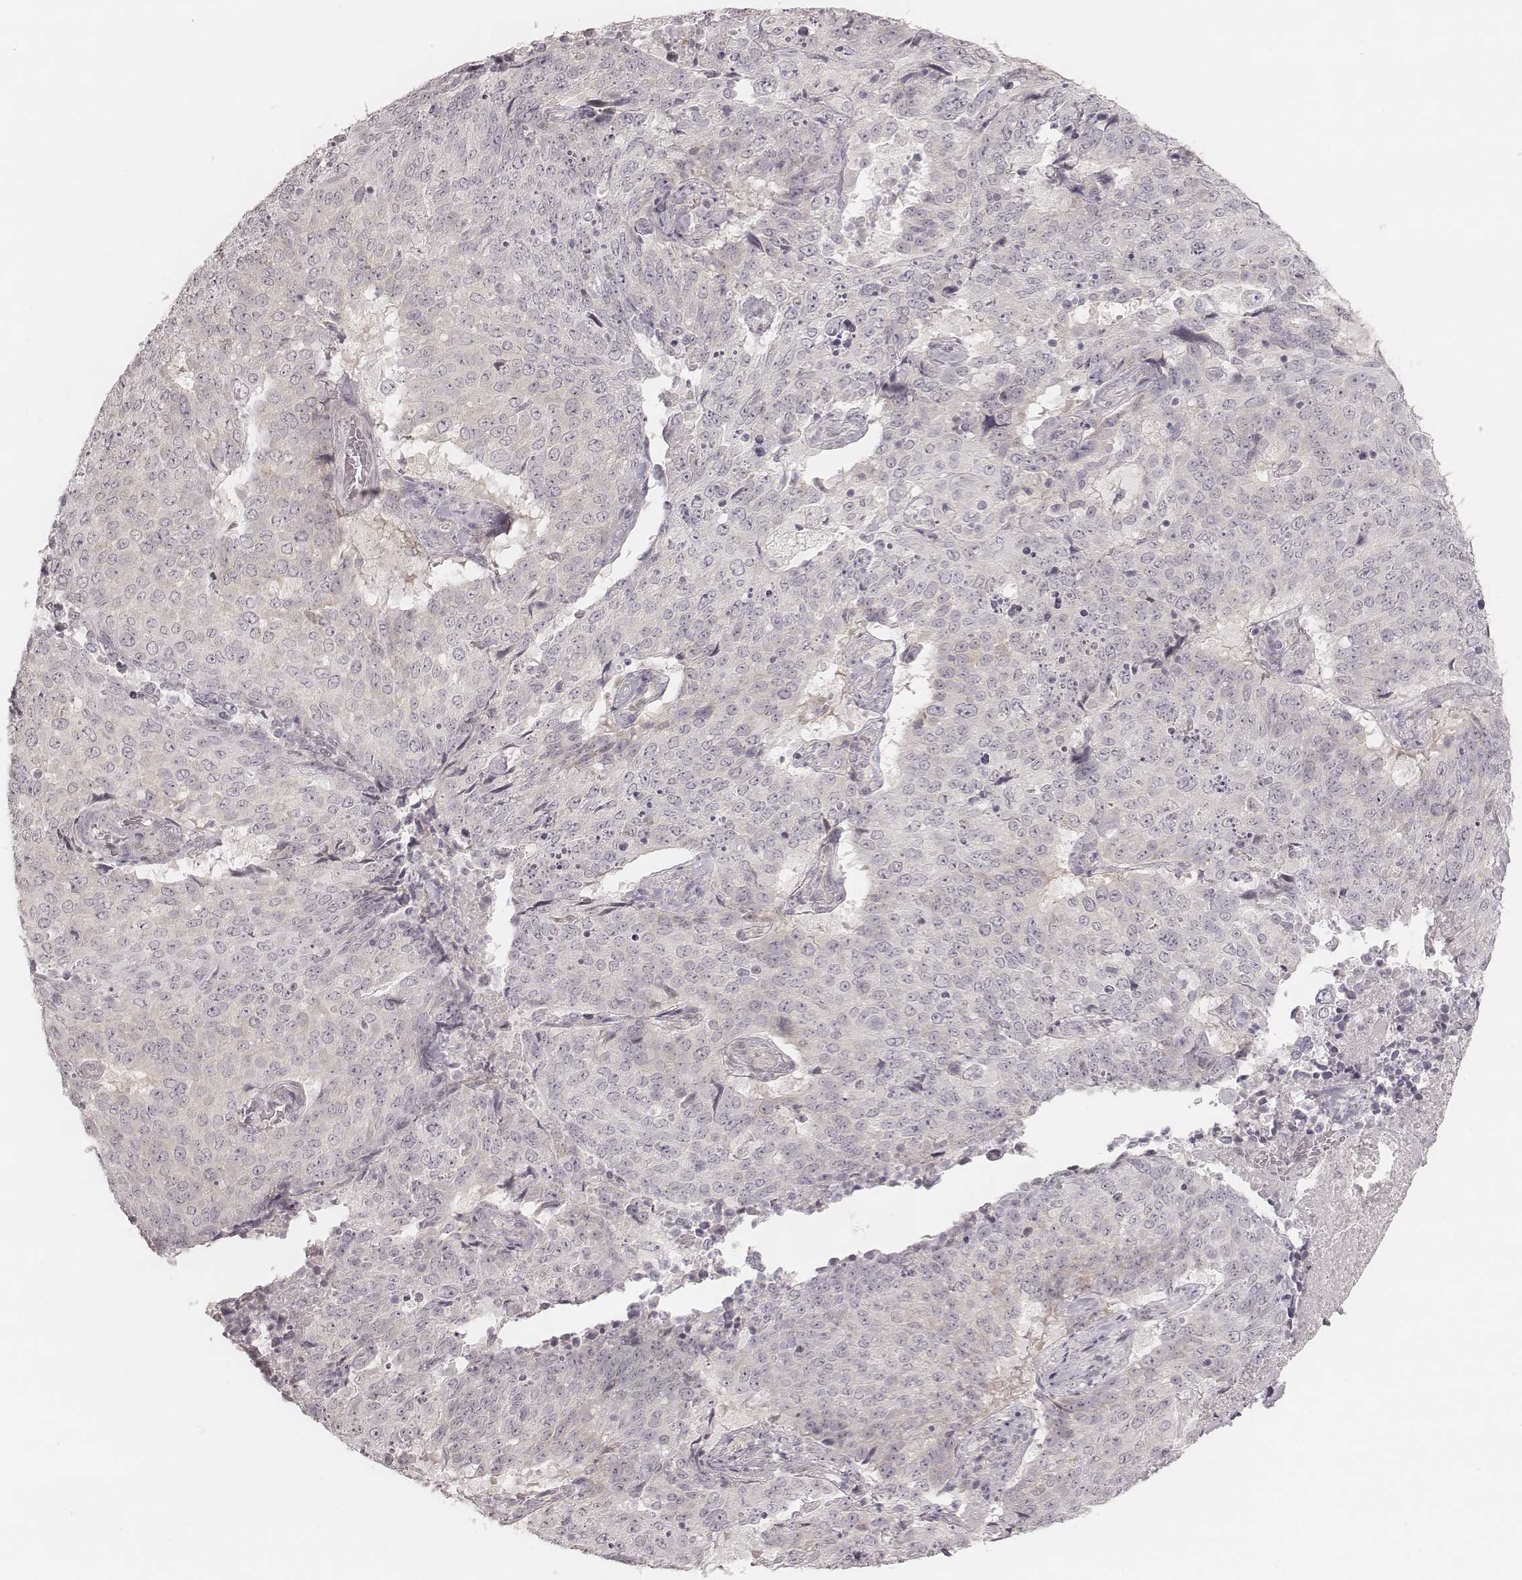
{"staining": {"intensity": "negative", "quantity": "none", "location": "none"}, "tissue": "lung cancer", "cell_type": "Tumor cells", "image_type": "cancer", "snomed": [{"axis": "morphology", "description": "Normal tissue, NOS"}, {"axis": "morphology", "description": "Squamous cell carcinoma, NOS"}, {"axis": "topography", "description": "Bronchus"}, {"axis": "topography", "description": "Lung"}], "caption": "There is no significant staining in tumor cells of squamous cell carcinoma (lung). (Stains: DAB (3,3'-diaminobenzidine) immunohistochemistry with hematoxylin counter stain, Microscopy: brightfield microscopy at high magnification).", "gene": "ACACB", "patient": {"sex": "male", "age": 64}}